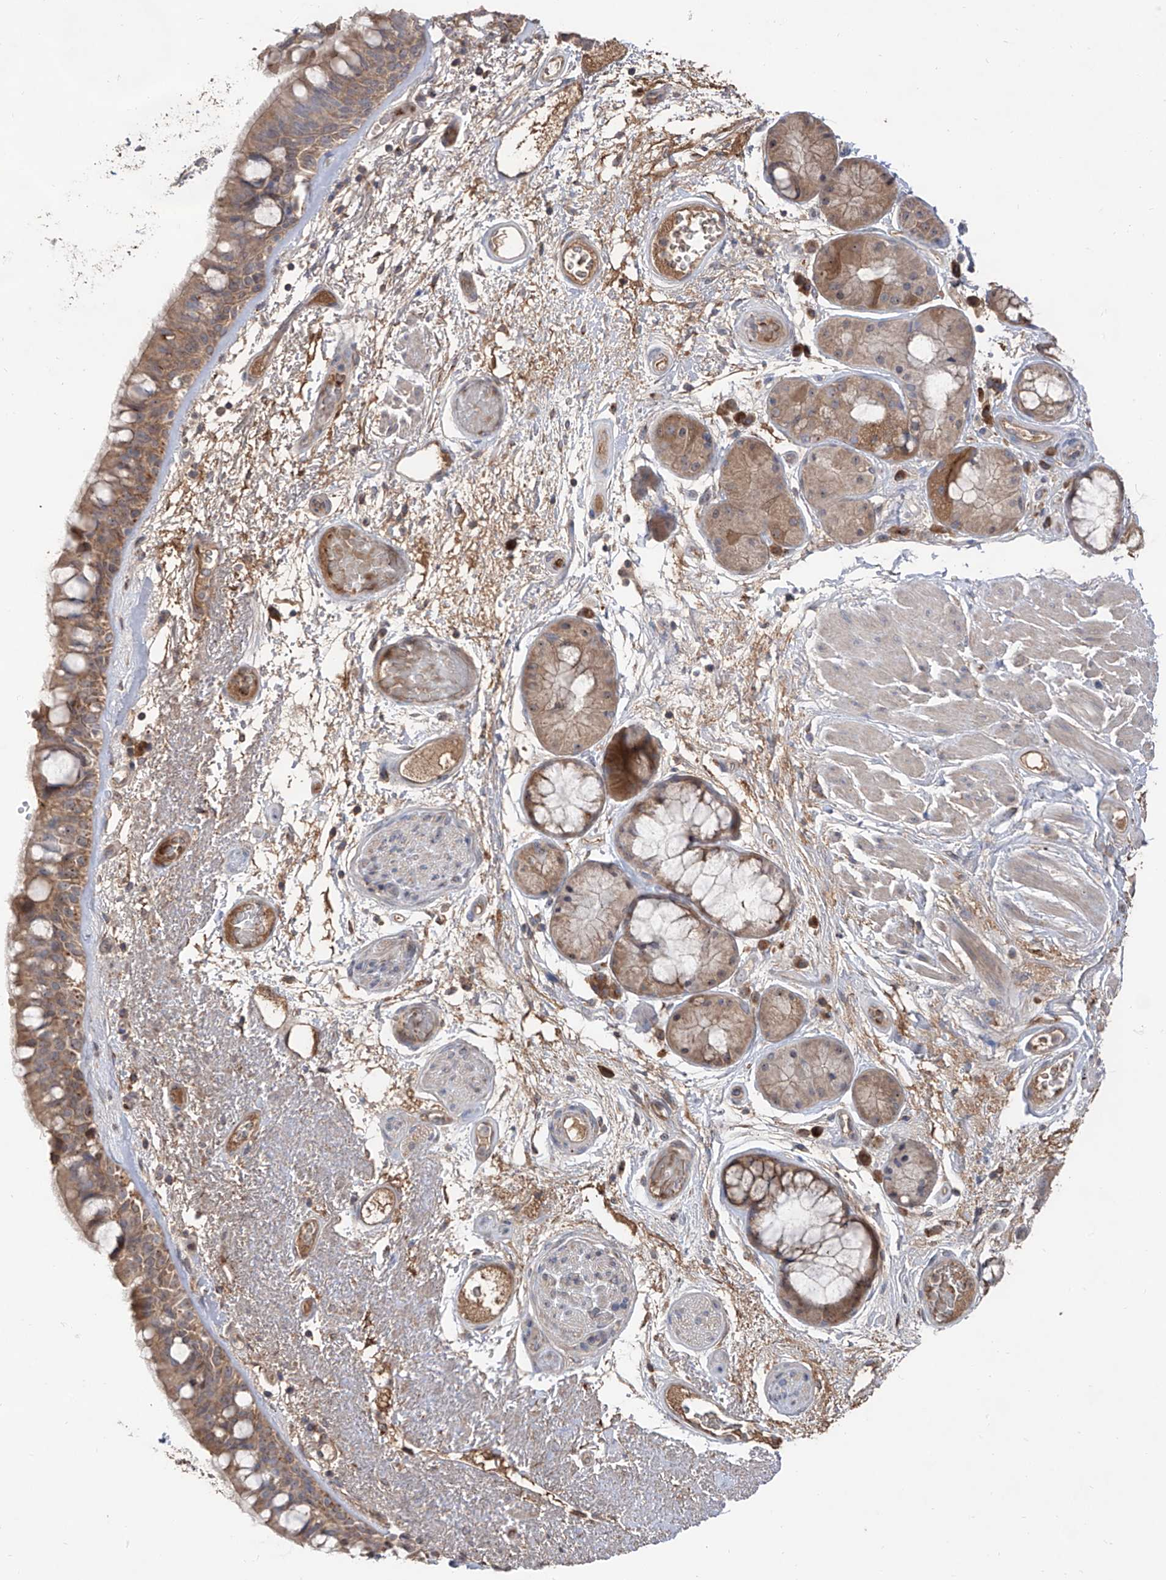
{"staining": {"intensity": "moderate", "quantity": ">75%", "location": "cytoplasmic/membranous"}, "tissue": "bronchus", "cell_type": "Respiratory epithelial cells", "image_type": "normal", "snomed": [{"axis": "morphology", "description": "Normal tissue, NOS"}, {"axis": "morphology", "description": "Squamous cell carcinoma, NOS"}, {"axis": "topography", "description": "Lymph node"}, {"axis": "topography", "description": "Bronchus"}, {"axis": "topography", "description": "Lung"}], "caption": "Human bronchus stained with a brown dye shows moderate cytoplasmic/membranous positive staining in approximately >75% of respiratory epithelial cells.", "gene": "EDN1", "patient": {"sex": "male", "age": 66}}